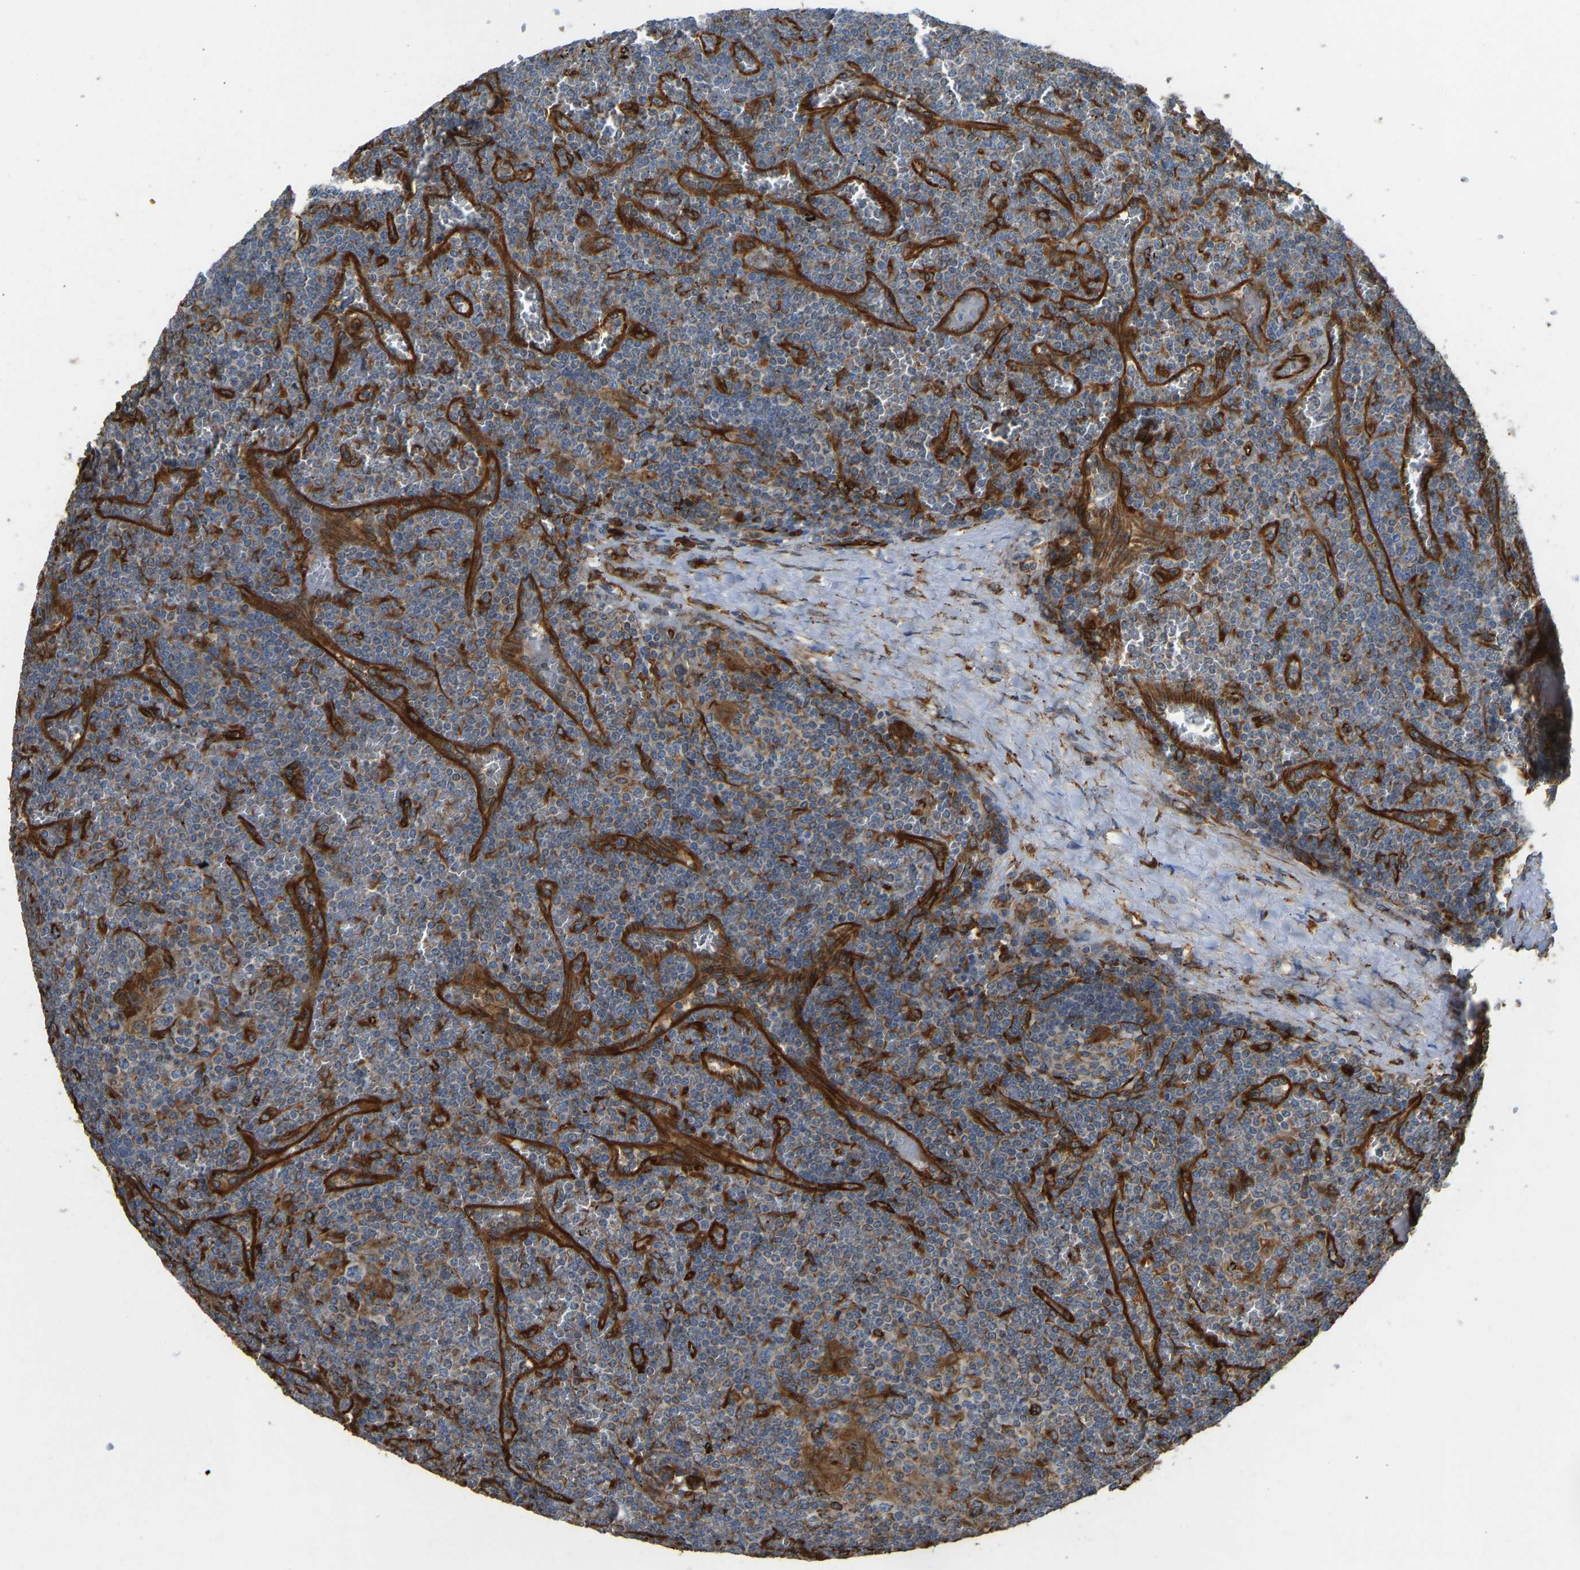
{"staining": {"intensity": "negative", "quantity": "none", "location": "none"}, "tissue": "lymphoma", "cell_type": "Tumor cells", "image_type": "cancer", "snomed": [{"axis": "morphology", "description": "Malignant lymphoma, non-Hodgkin's type, Low grade"}, {"axis": "topography", "description": "Spleen"}], "caption": "Tumor cells show no significant expression in lymphoma.", "gene": "BEX3", "patient": {"sex": "female", "age": 19}}